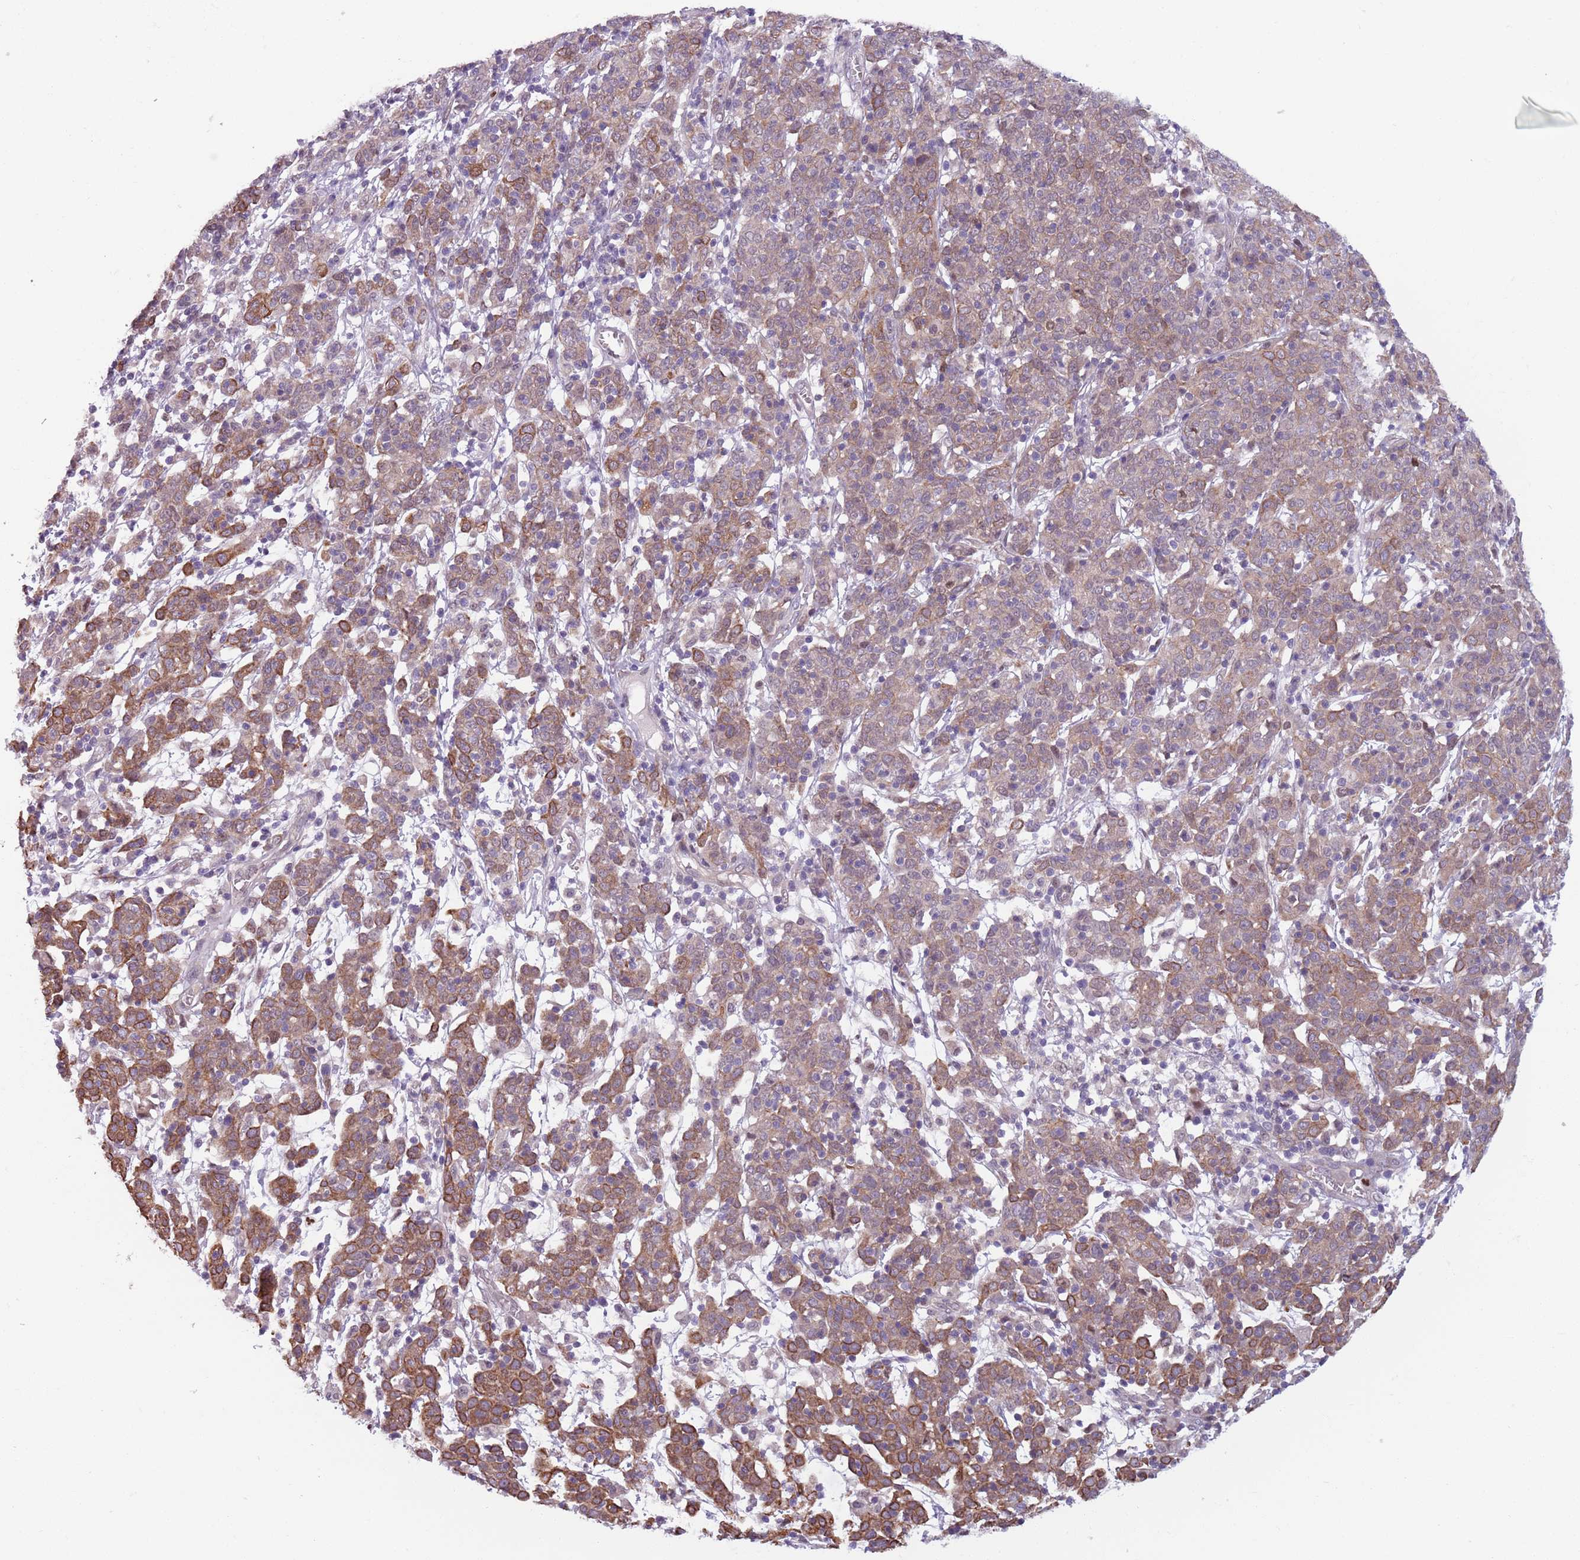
{"staining": {"intensity": "moderate", "quantity": "25%-75%", "location": "cytoplasmic/membranous"}, "tissue": "cervical cancer", "cell_type": "Tumor cells", "image_type": "cancer", "snomed": [{"axis": "morphology", "description": "Squamous cell carcinoma, NOS"}, {"axis": "topography", "description": "Cervix"}], "caption": "Immunohistochemistry image of cervical cancer (squamous cell carcinoma) stained for a protein (brown), which exhibits medium levels of moderate cytoplasmic/membranous staining in approximately 25%-75% of tumor cells.", "gene": "ADCY7", "patient": {"sex": "female", "age": 67}}